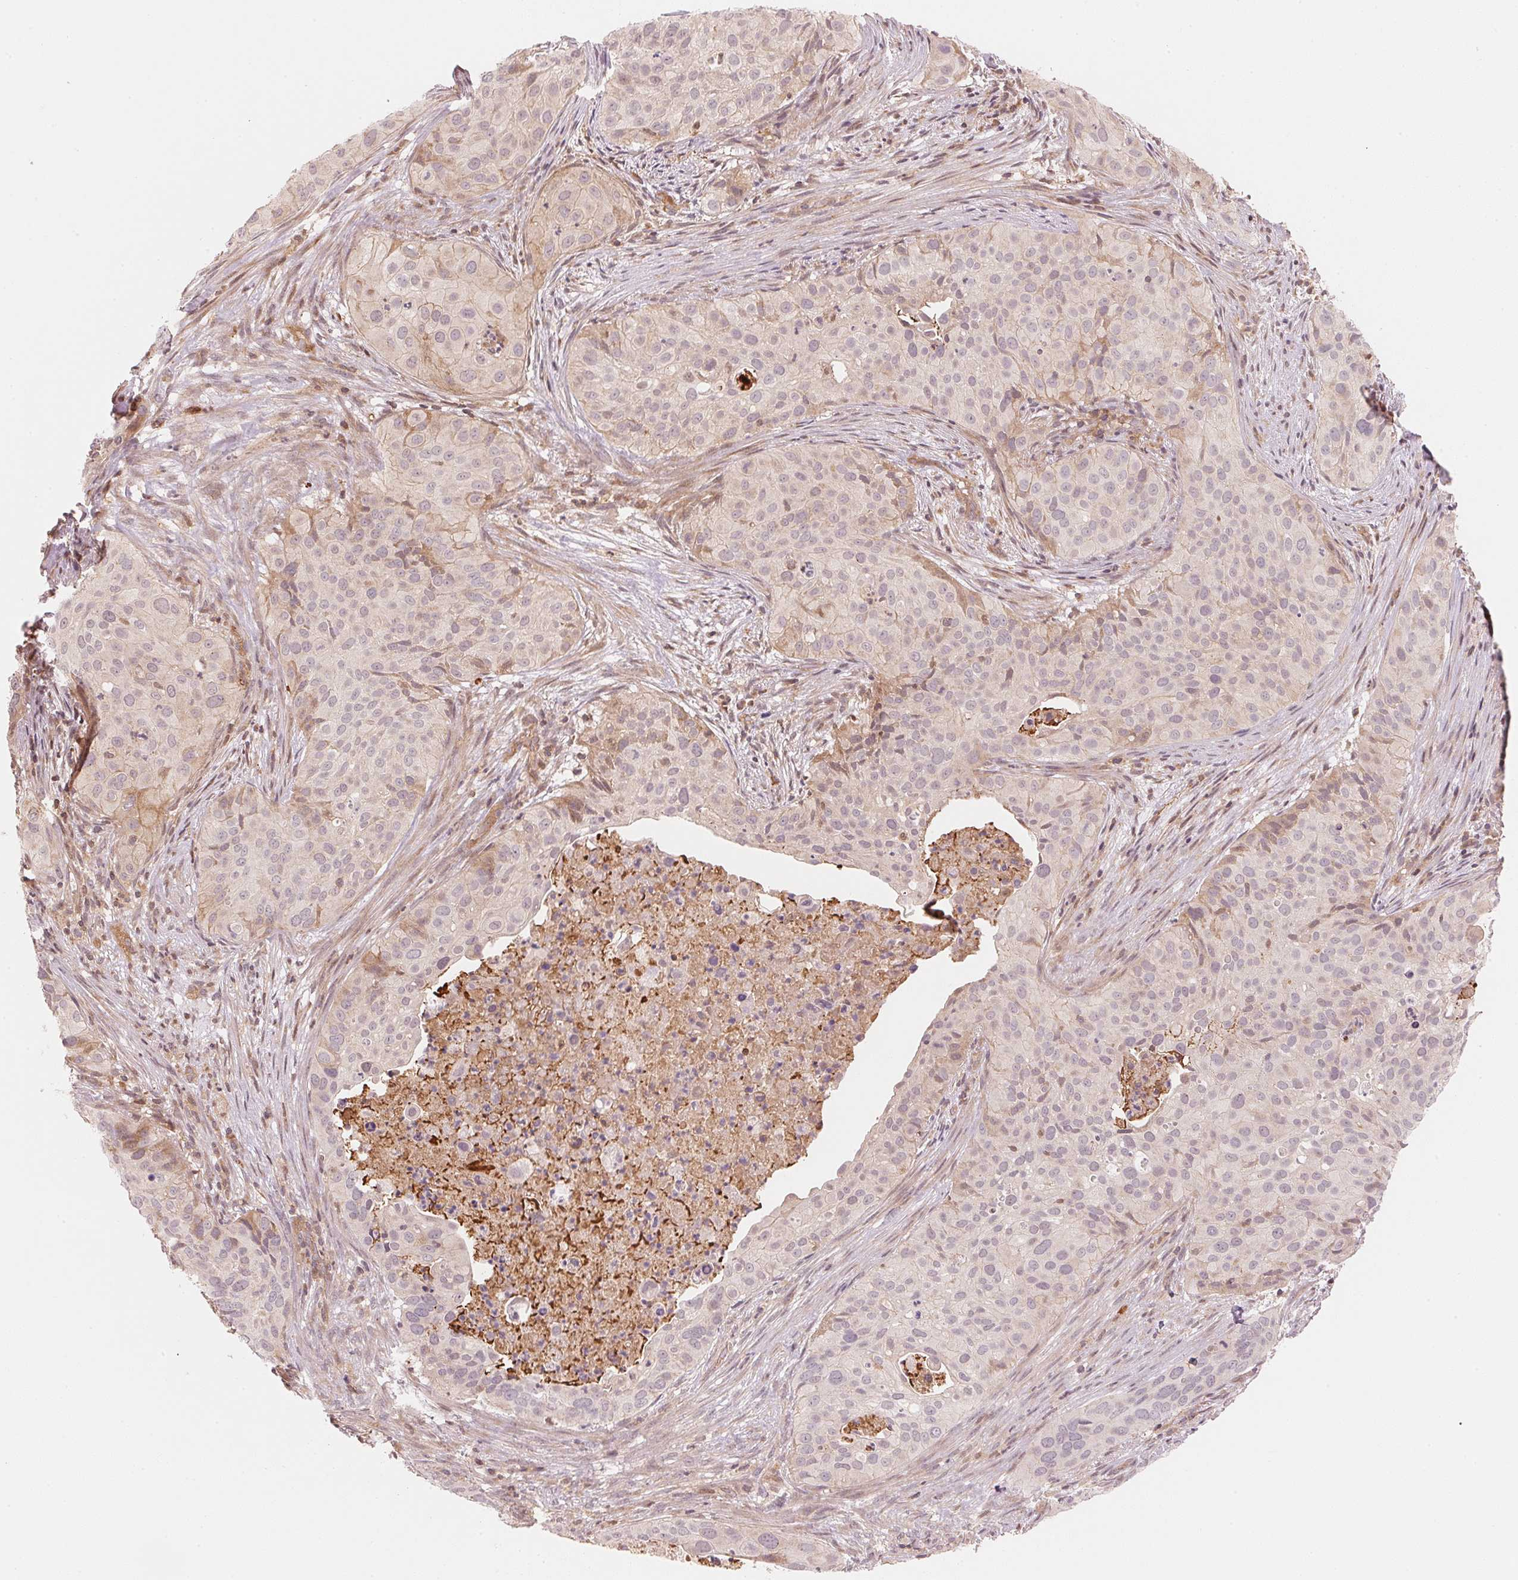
{"staining": {"intensity": "weak", "quantity": "<25%", "location": "cytoplasmic/membranous"}, "tissue": "cervical cancer", "cell_type": "Tumor cells", "image_type": "cancer", "snomed": [{"axis": "morphology", "description": "Squamous cell carcinoma, NOS"}, {"axis": "topography", "description": "Cervix"}], "caption": "Immunohistochemical staining of cervical cancer displays no significant expression in tumor cells. The staining is performed using DAB (3,3'-diaminobenzidine) brown chromogen with nuclei counter-stained in using hematoxylin.", "gene": "PRKN", "patient": {"sex": "female", "age": 38}}